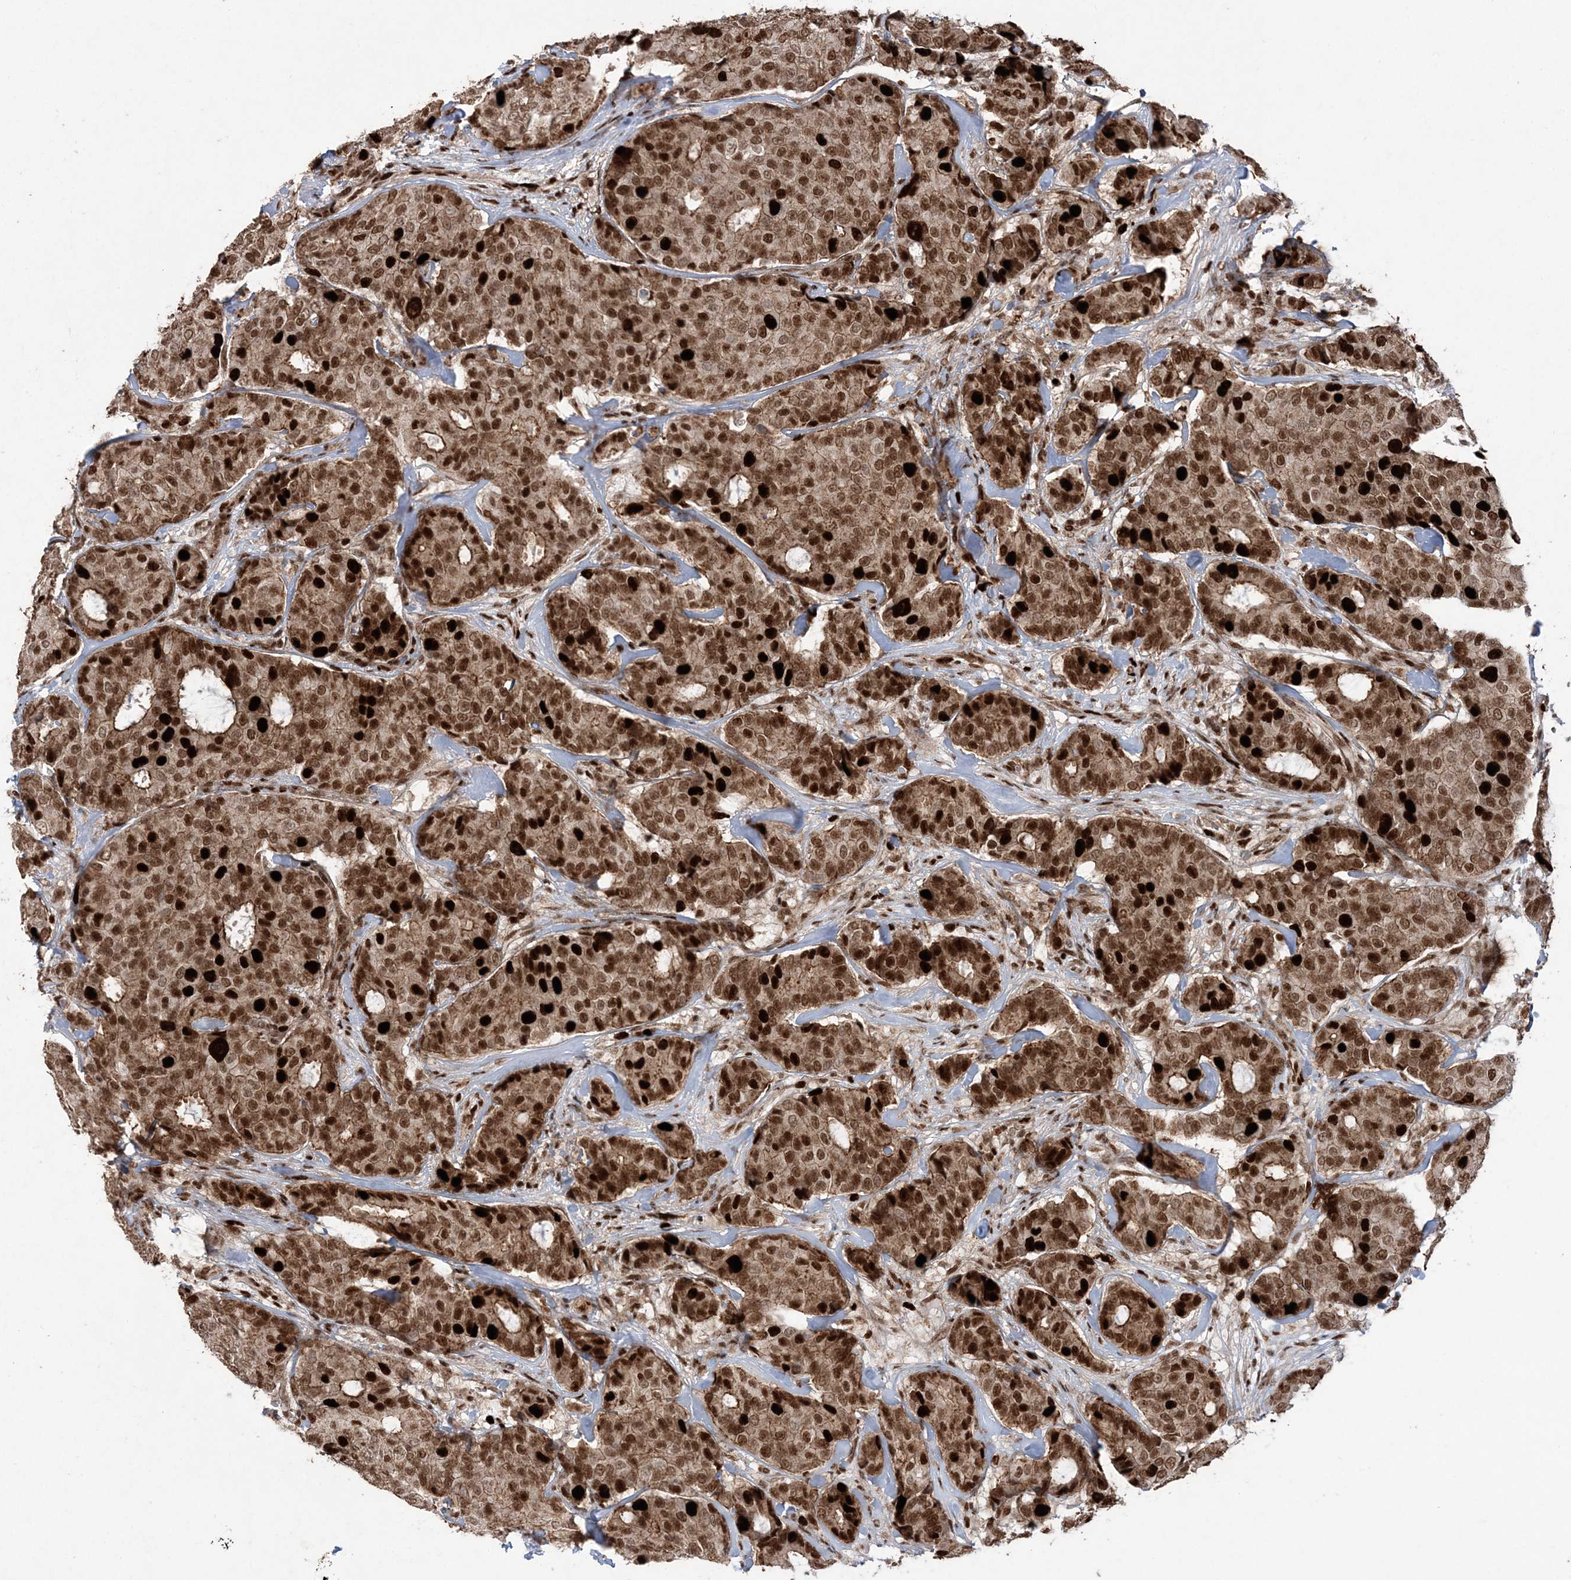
{"staining": {"intensity": "strong", "quantity": ">75%", "location": "cytoplasmic/membranous,nuclear"}, "tissue": "breast cancer", "cell_type": "Tumor cells", "image_type": "cancer", "snomed": [{"axis": "morphology", "description": "Duct carcinoma"}, {"axis": "topography", "description": "Breast"}], "caption": "Protein positivity by immunohistochemistry (IHC) demonstrates strong cytoplasmic/membranous and nuclear staining in about >75% of tumor cells in invasive ductal carcinoma (breast). The protein is shown in brown color, while the nuclei are stained blue.", "gene": "LIG1", "patient": {"sex": "female", "age": 75}}